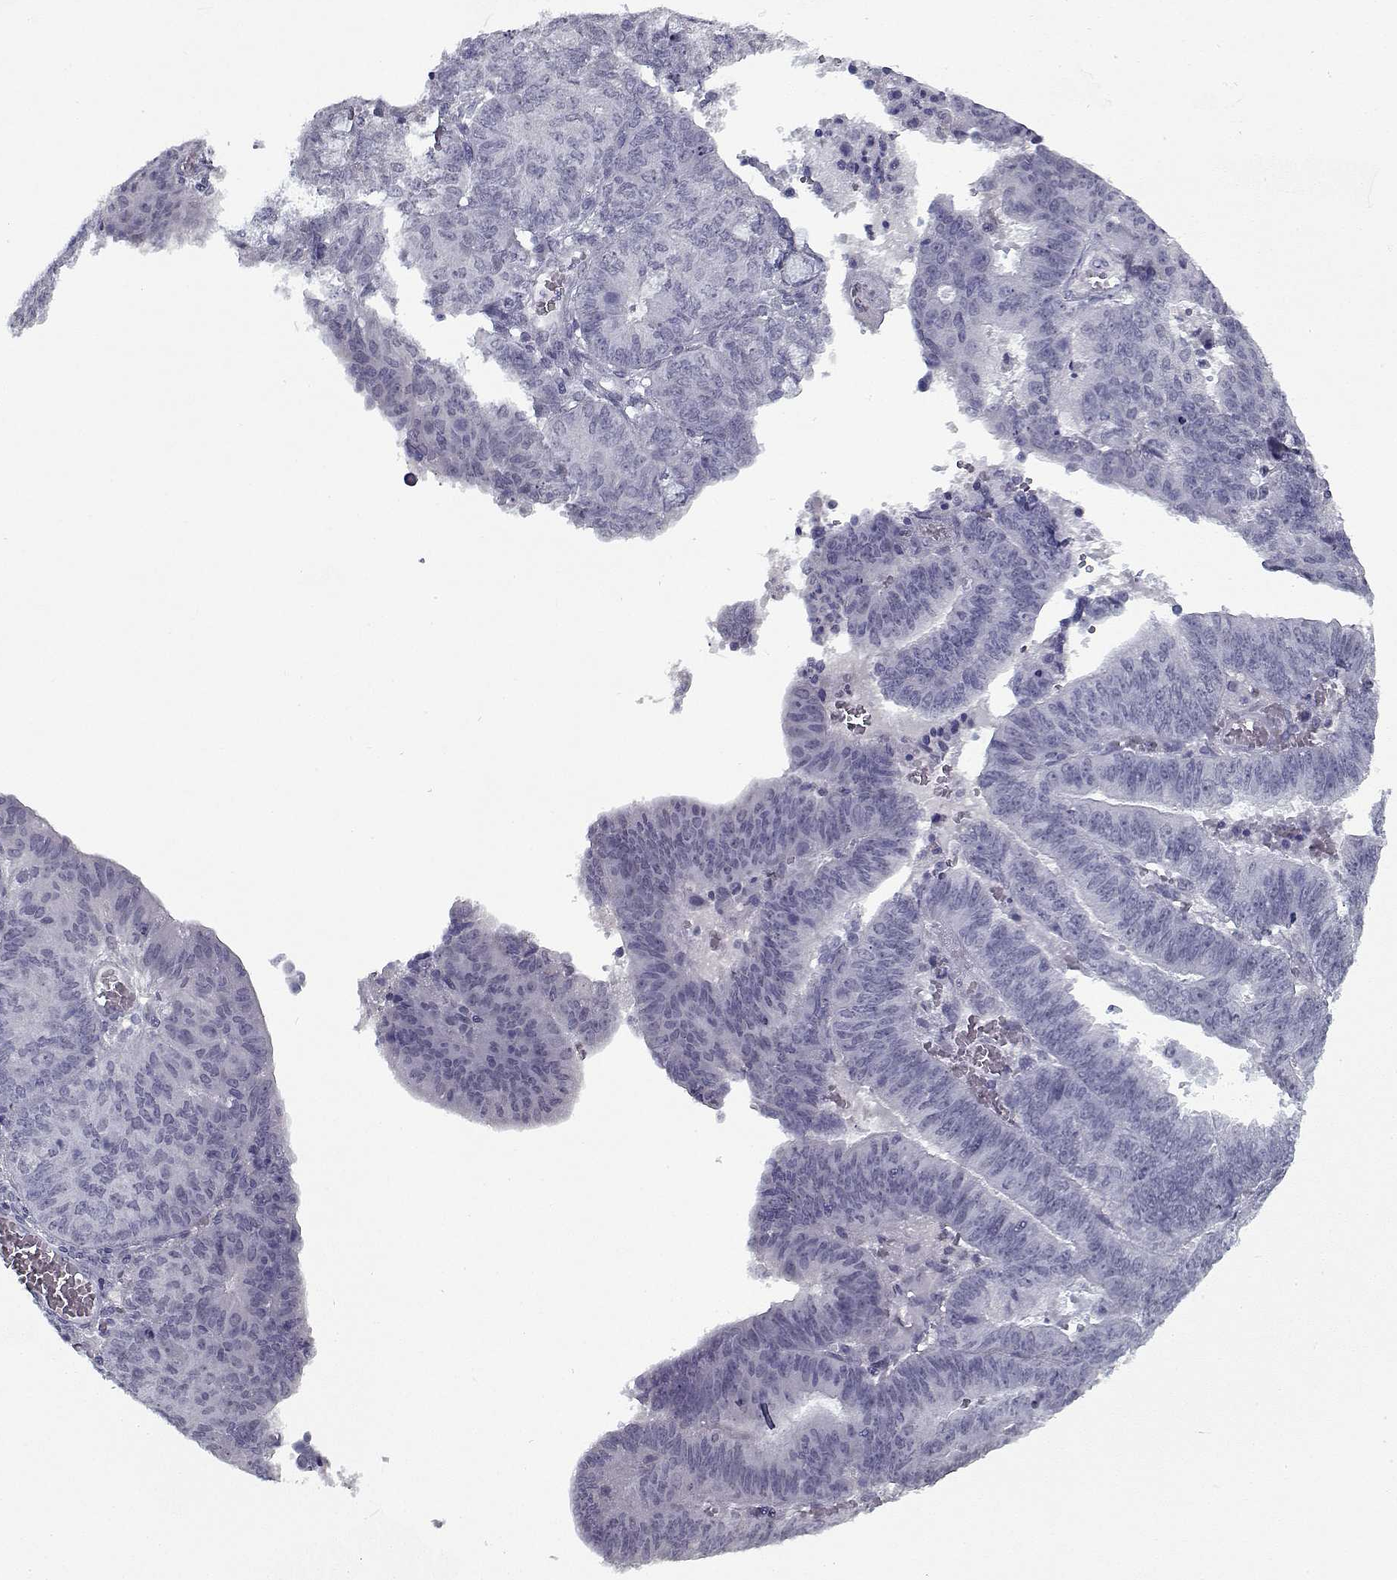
{"staining": {"intensity": "negative", "quantity": "none", "location": "none"}, "tissue": "endometrial cancer", "cell_type": "Tumor cells", "image_type": "cancer", "snomed": [{"axis": "morphology", "description": "Adenocarcinoma, NOS"}, {"axis": "topography", "description": "Endometrium"}], "caption": "Human endometrial cancer (adenocarcinoma) stained for a protein using IHC reveals no expression in tumor cells.", "gene": "RNF32", "patient": {"sex": "female", "age": 82}}